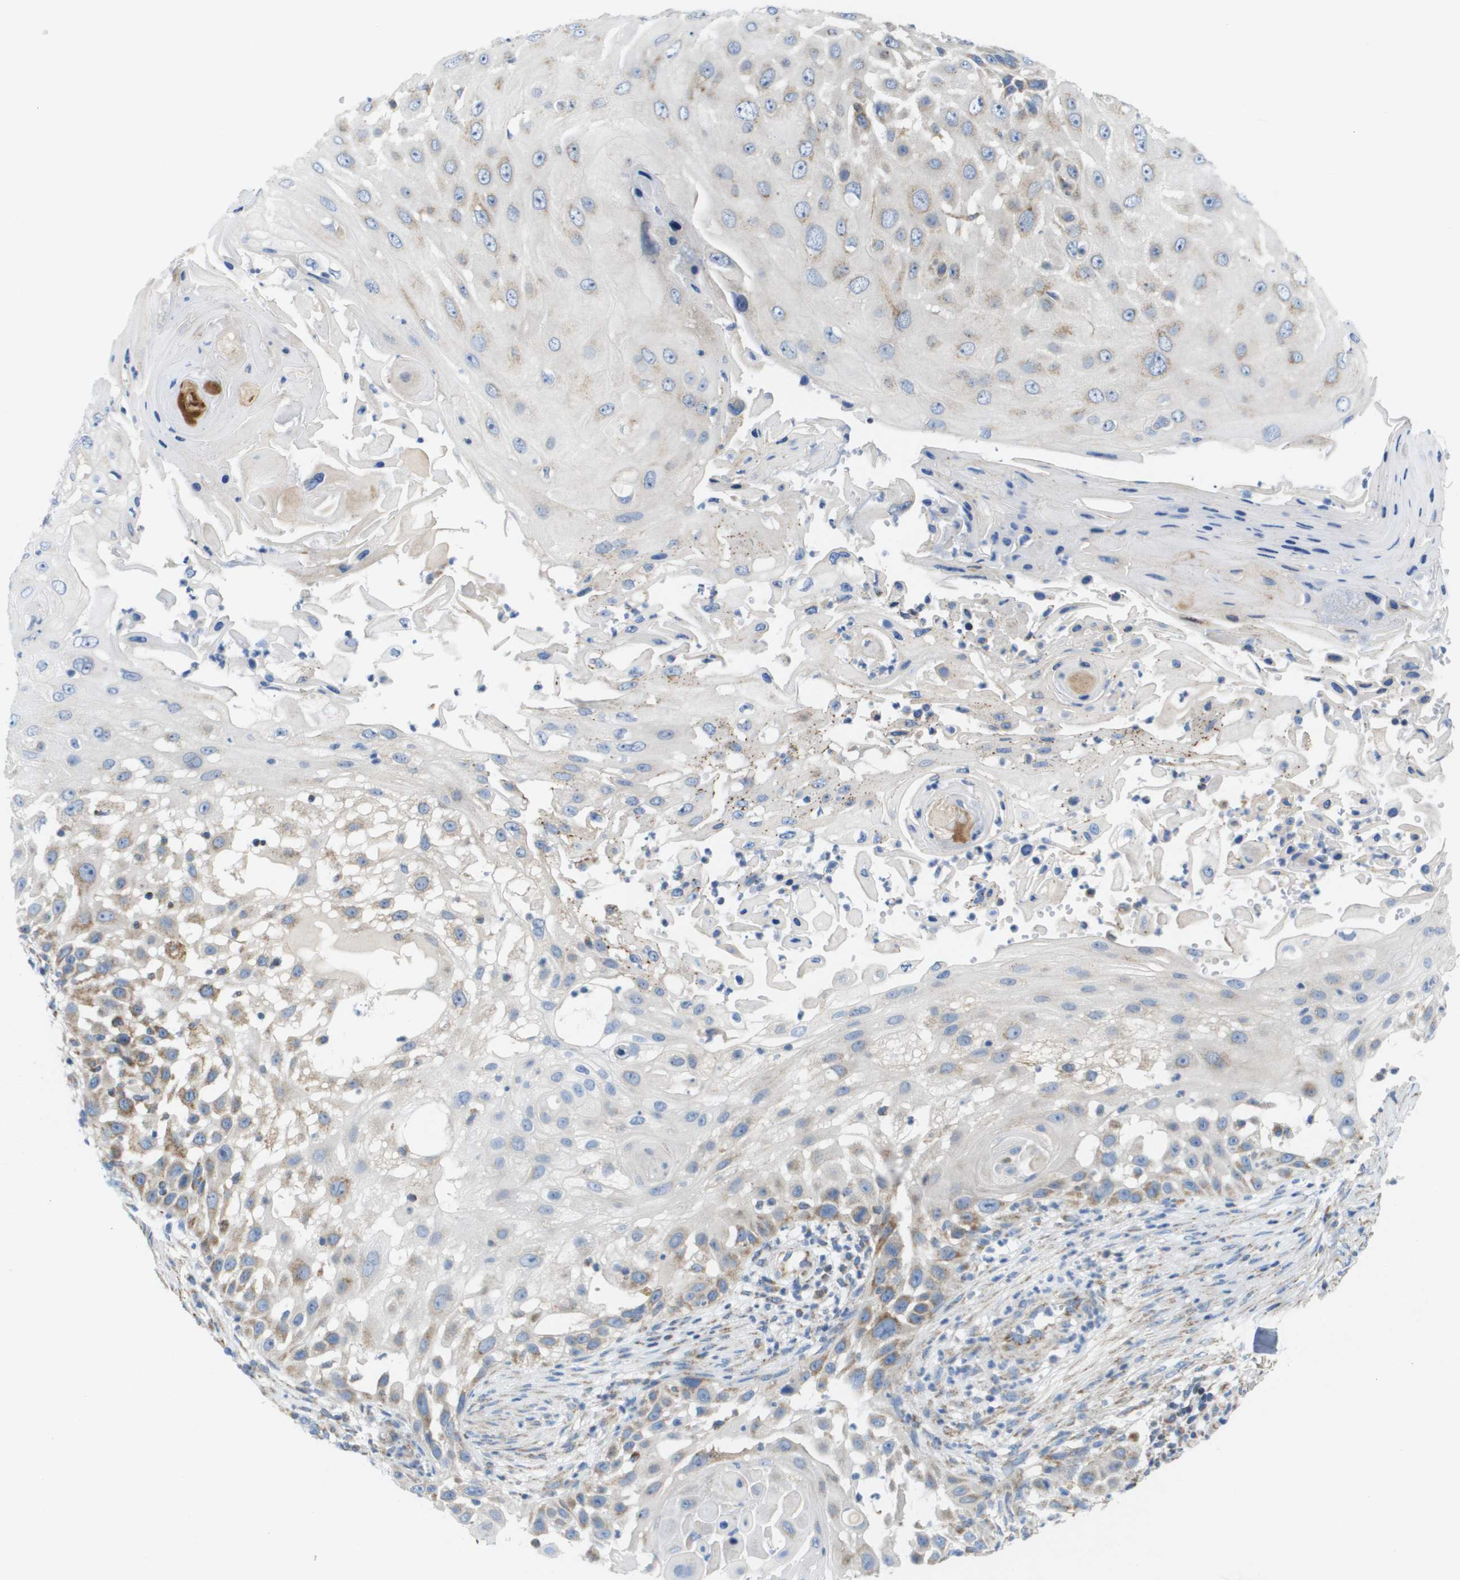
{"staining": {"intensity": "weak", "quantity": "<25%", "location": "cytoplasmic/membranous"}, "tissue": "skin cancer", "cell_type": "Tumor cells", "image_type": "cancer", "snomed": [{"axis": "morphology", "description": "Squamous cell carcinoma, NOS"}, {"axis": "topography", "description": "Skin"}], "caption": "Immunohistochemistry photomicrograph of neoplastic tissue: skin cancer (squamous cell carcinoma) stained with DAB (3,3'-diaminobenzidine) shows no significant protein staining in tumor cells. (DAB immunohistochemistry visualized using brightfield microscopy, high magnification).", "gene": "FIS1", "patient": {"sex": "female", "age": 44}}